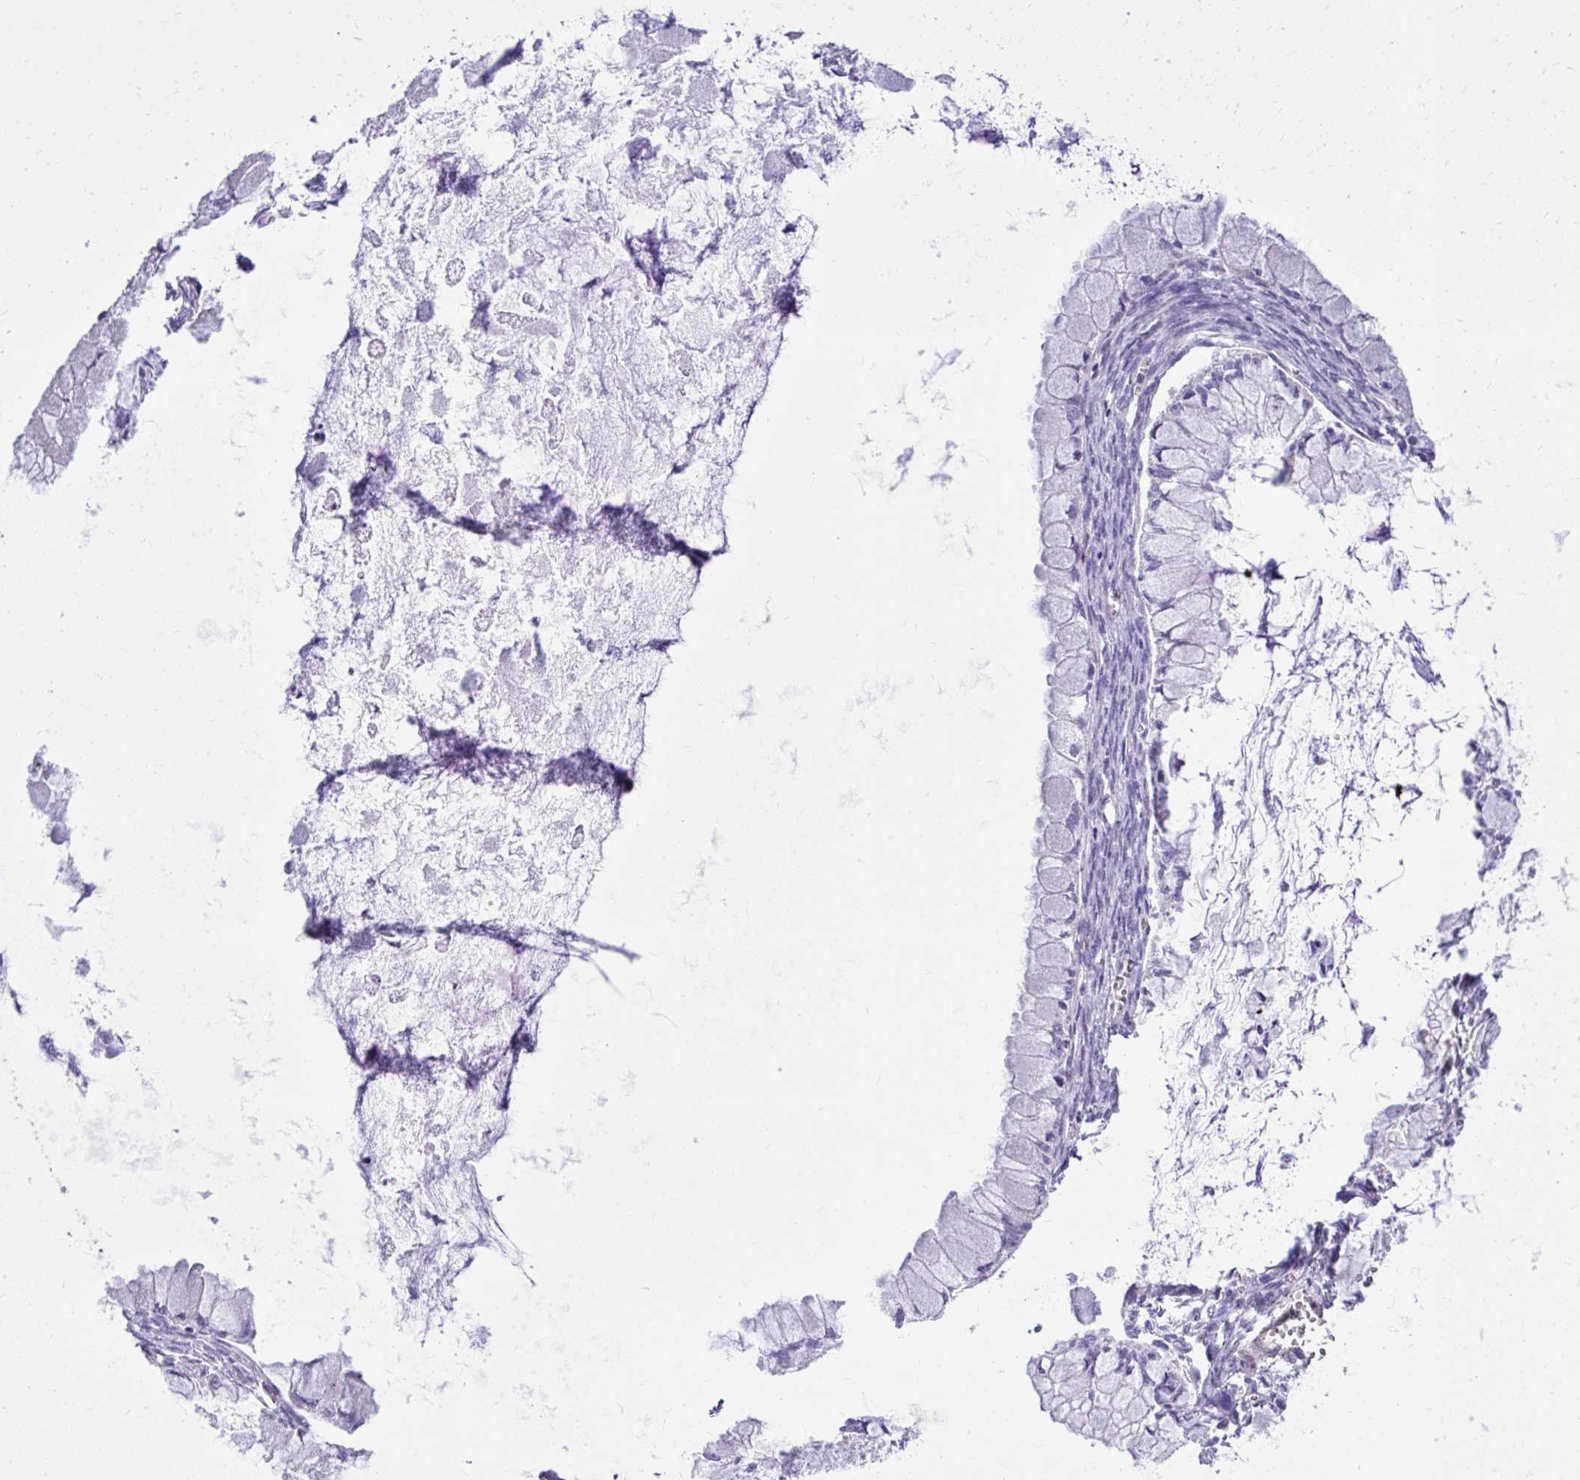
{"staining": {"intensity": "negative", "quantity": "none", "location": "none"}, "tissue": "ovarian cancer", "cell_type": "Tumor cells", "image_type": "cancer", "snomed": [{"axis": "morphology", "description": "Cystadenocarcinoma, mucinous, NOS"}, {"axis": "topography", "description": "Ovary"}], "caption": "An IHC histopathology image of ovarian cancer is shown. There is no staining in tumor cells of ovarian cancer.", "gene": "TLR7", "patient": {"sex": "female", "age": 34}}